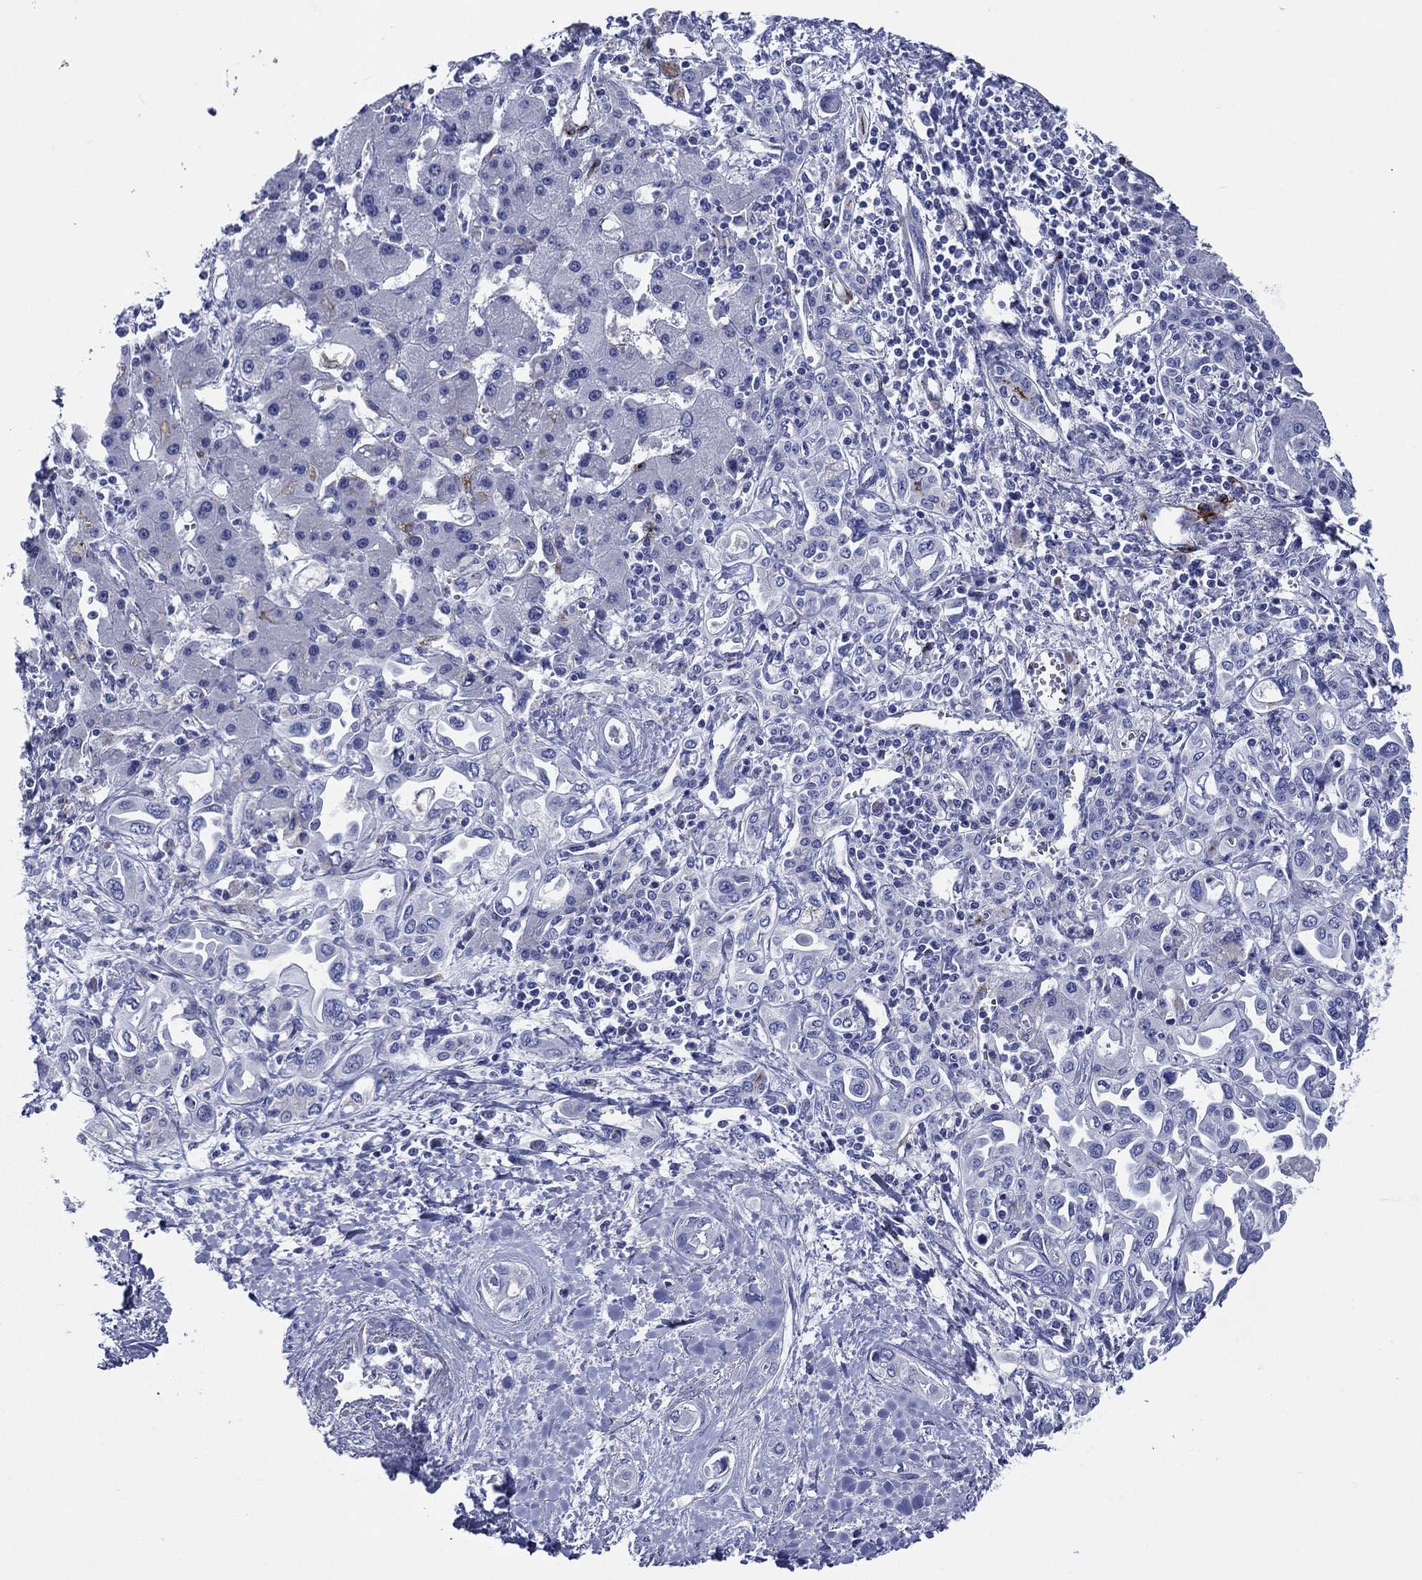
{"staining": {"intensity": "negative", "quantity": "none", "location": "none"}, "tissue": "liver cancer", "cell_type": "Tumor cells", "image_type": "cancer", "snomed": [{"axis": "morphology", "description": "Cholangiocarcinoma"}, {"axis": "topography", "description": "Liver"}], "caption": "Liver cholangiocarcinoma stained for a protein using immunohistochemistry displays no expression tumor cells.", "gene": "ACE2", "patient": {"sex": "female", "age": 64}}